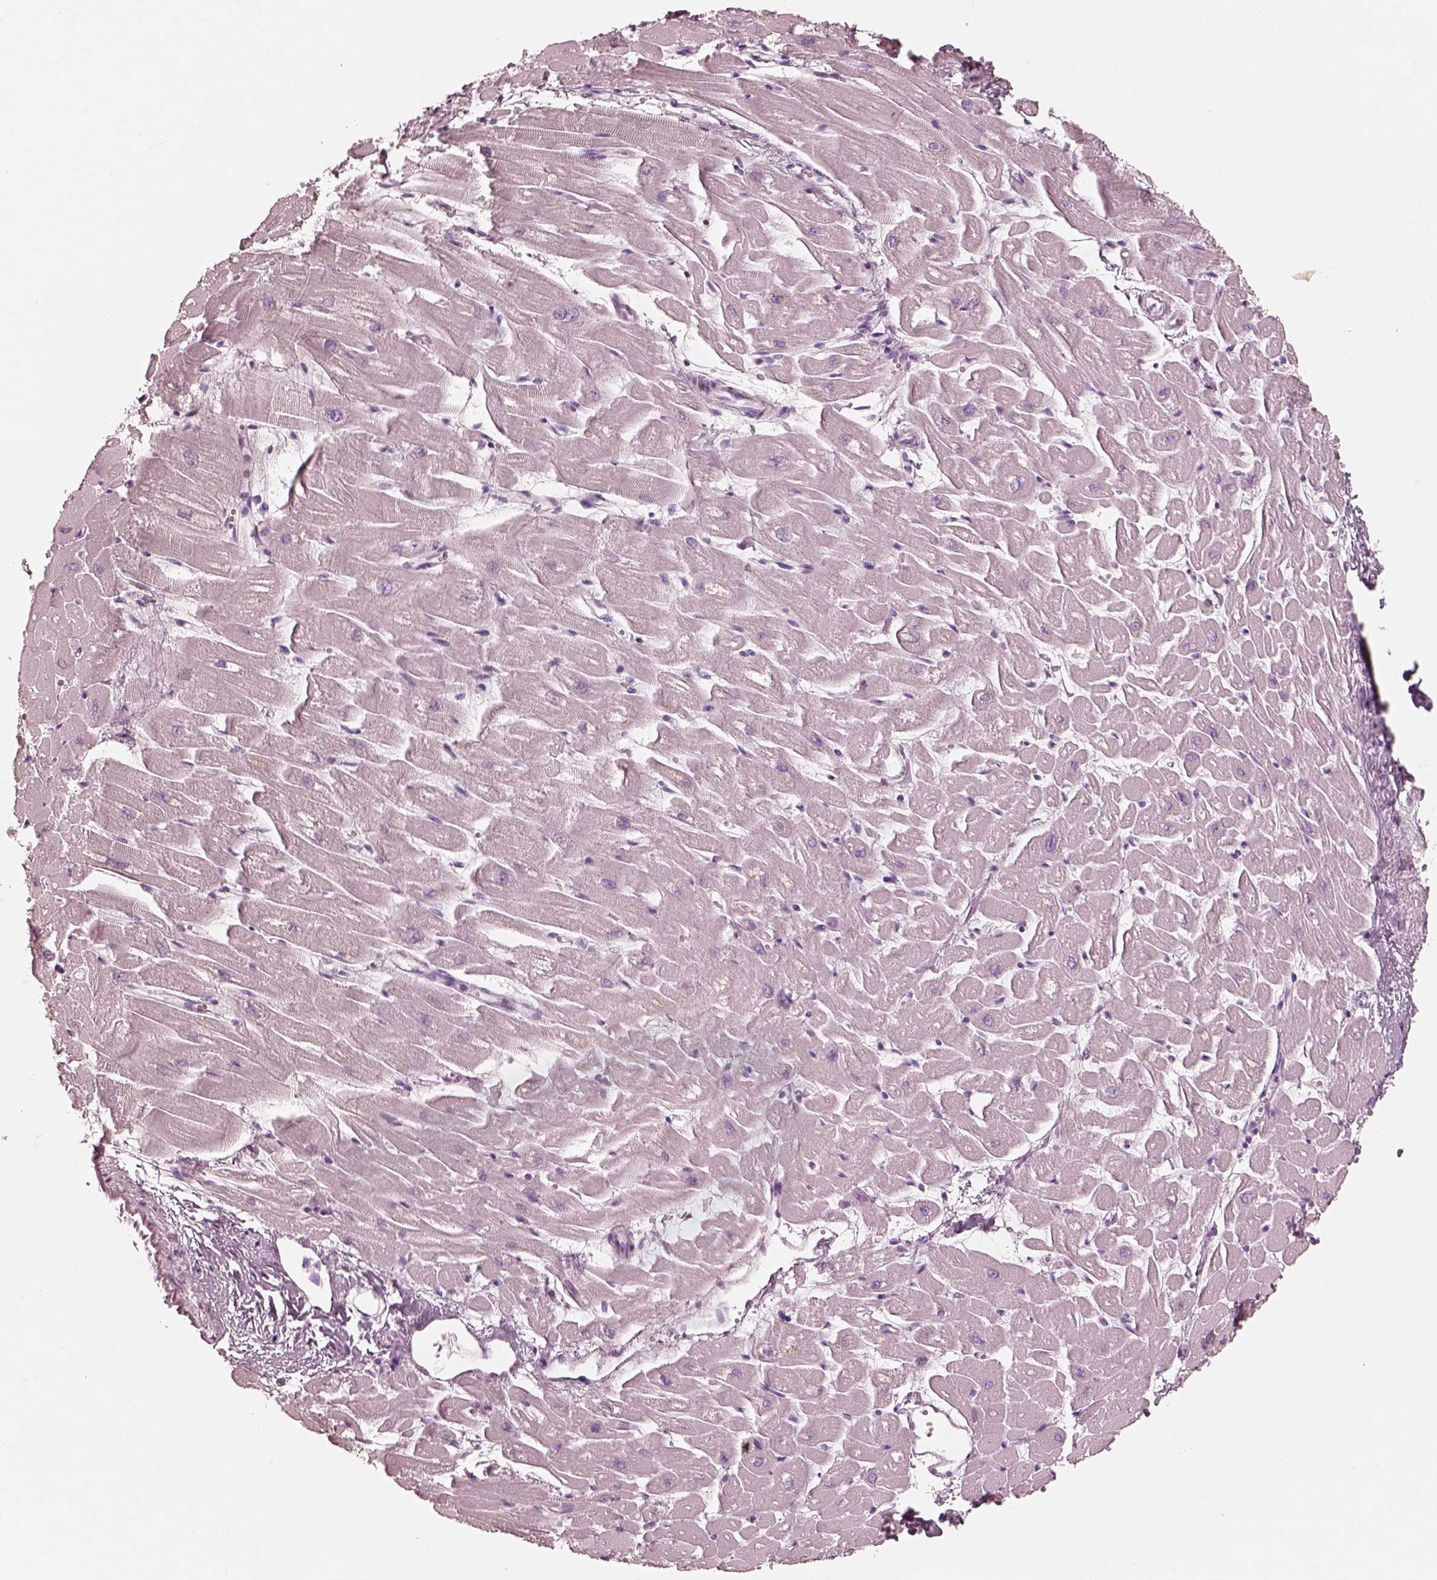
{"staining": {"intensity": "negative", "quantity": "none", "location": "none"}, "tissue": "heart muscle", "cell_type": "Cardiomyocytes", "image_type": "normal", "snomed": [{"axis": "morphology", "description": "Normal tissue, NOS"}, {"axis": "topography", "description": "Heart"}], "caption": "A micrograph of heart muscle stained for a protein displays no brown staining in cardiomyocytes.", "gene": "PON3", "patient": {"sex": "male", "age": 57}}